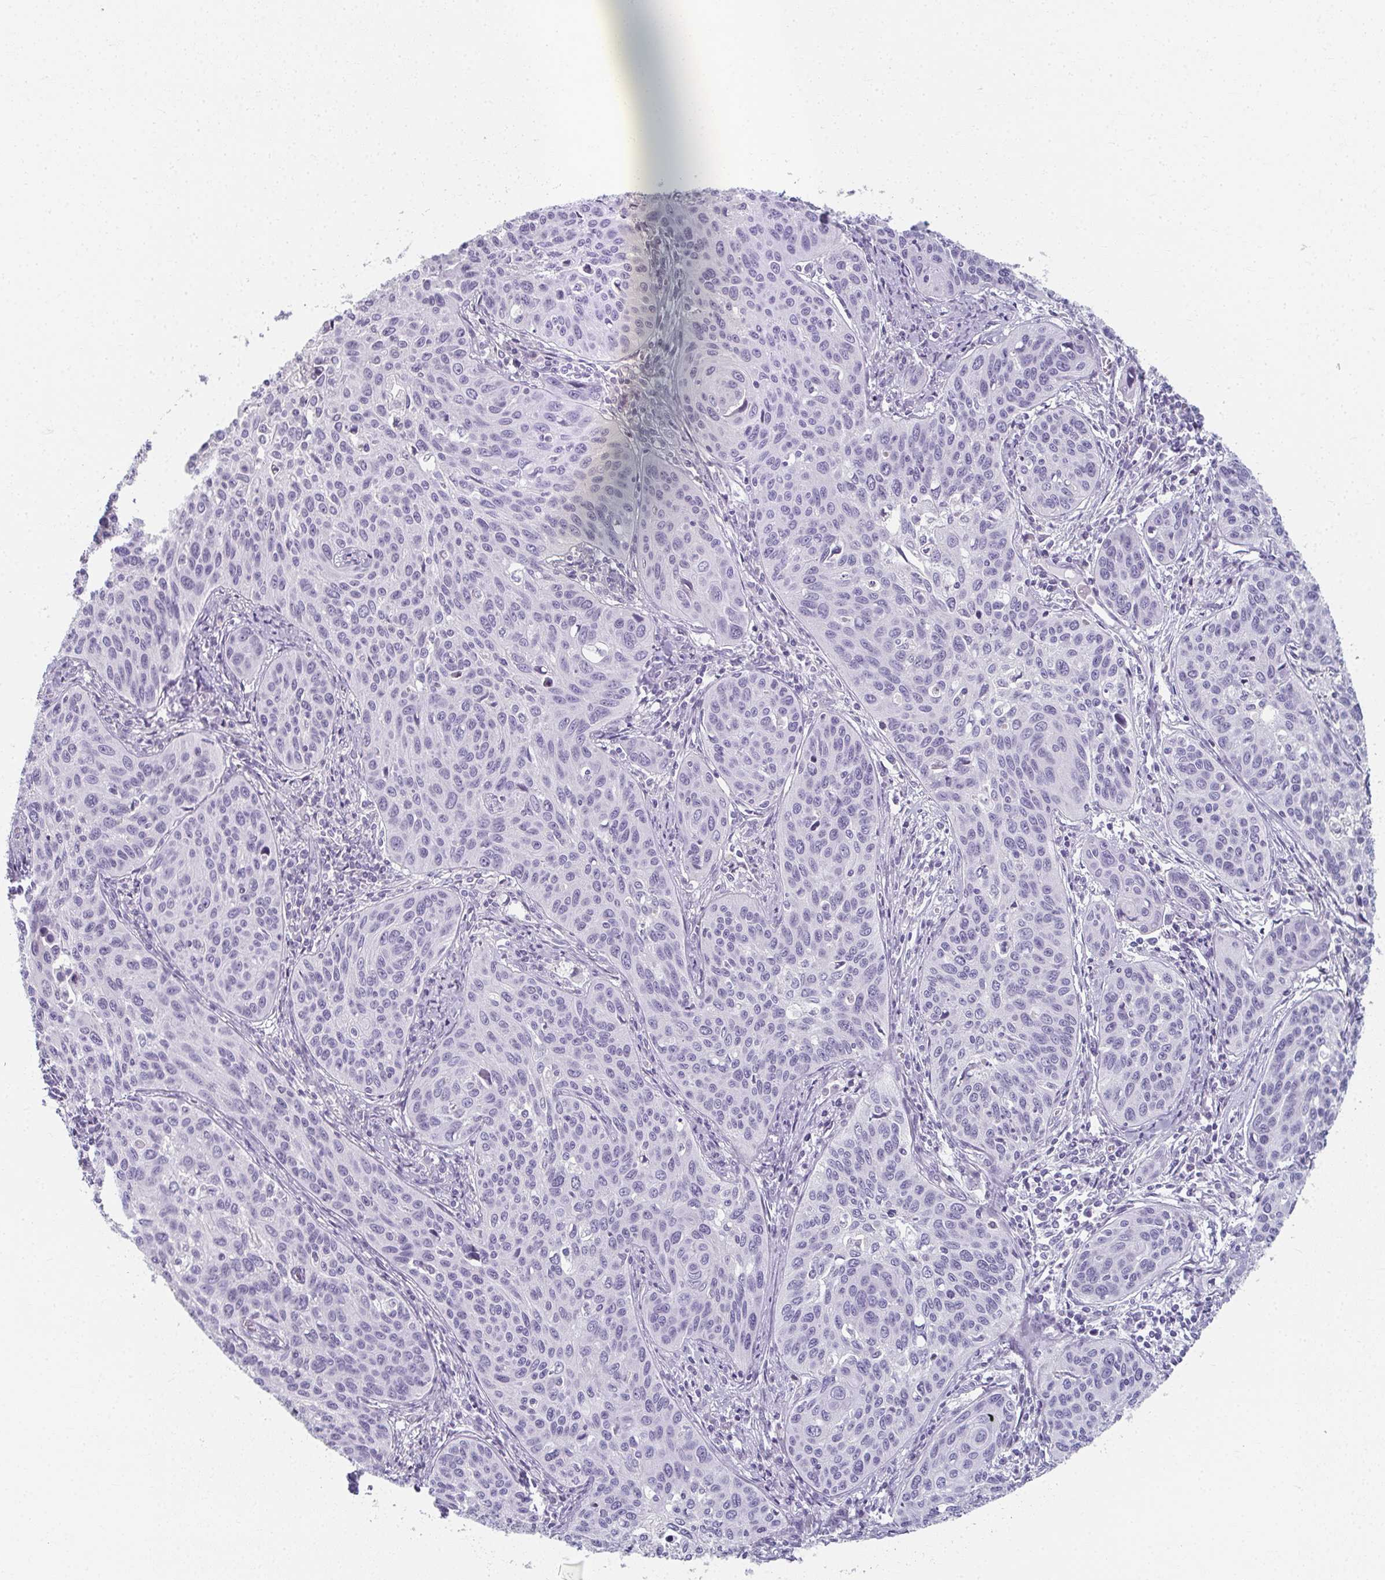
{"staining": {"intensity": "negative", "quantity": "none", "location": "none"}, "tissue": "cervical cancer", "cell_type": "Tumor cells", "image_type": "cancer", "snomed": [{"axis": "morphology", "description": "Squamous cell carcinoma, NOS"}, {"axis": "topography", "description": "Cervix"}], "caption": "Tumor cells are negative for protein expression in human squamous cell carcinoma (cervical).", "gene": "CAMKV", "patient": {"sex": "female", "age": 31}}